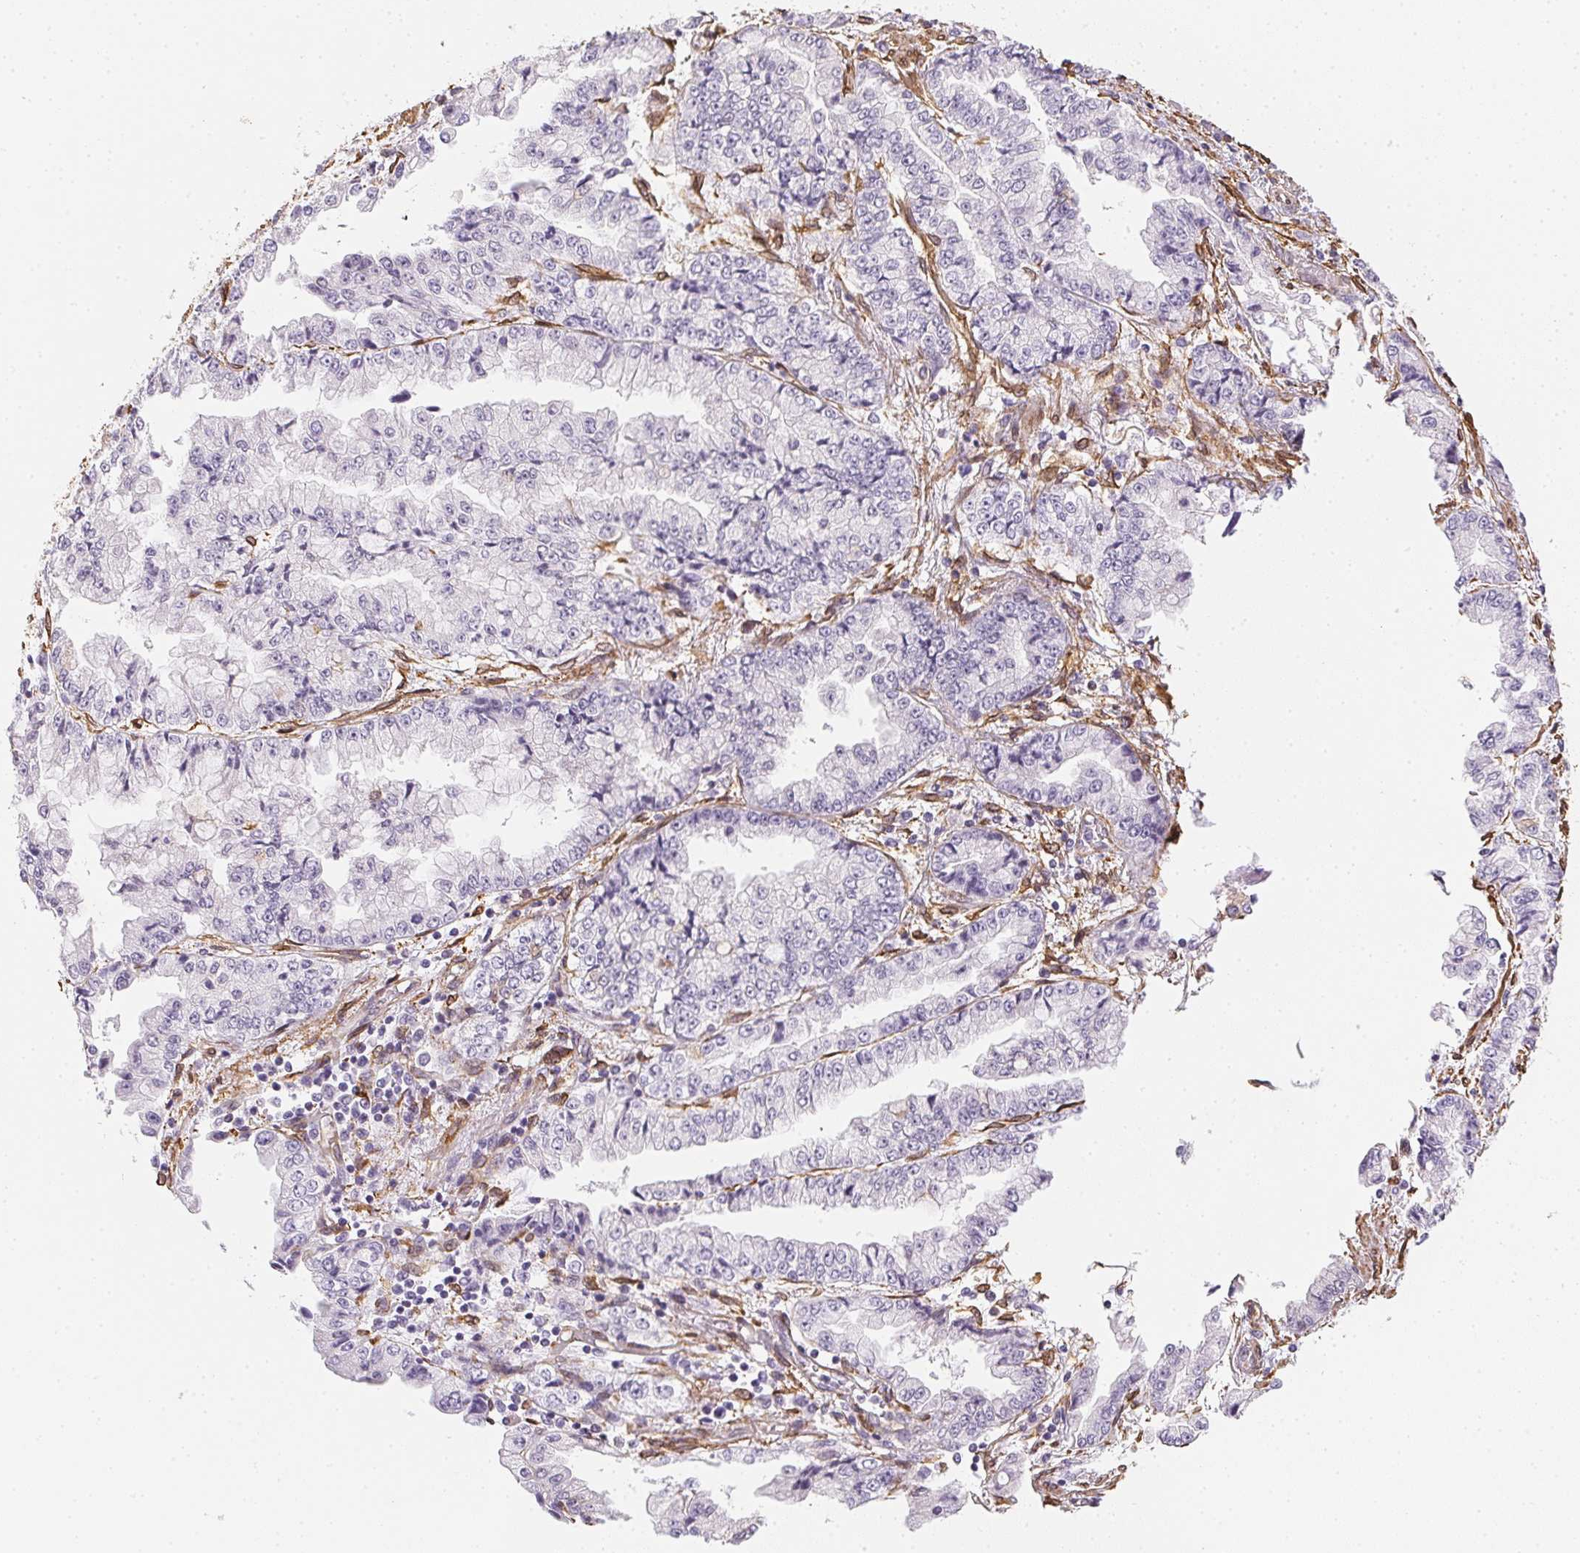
{"staining": {"intensity": "negative", "quantity": "none", "location": "none"}, "tissue": "stomach cancer", "cell_type": "Tumor cells", "image_type": "cancer", "snomed": [{"axis": "morphology", "description": "Adenocarcinoma, NOS"}, {"axis": "topography", "description": "Stomach, upper"}], "caption": "This is an immunohistochemistry image of human stomach cancer. There is no staining in tumor cells.", "gene": "RSBN1", "patient": {"sex": "female", "age": 74}}